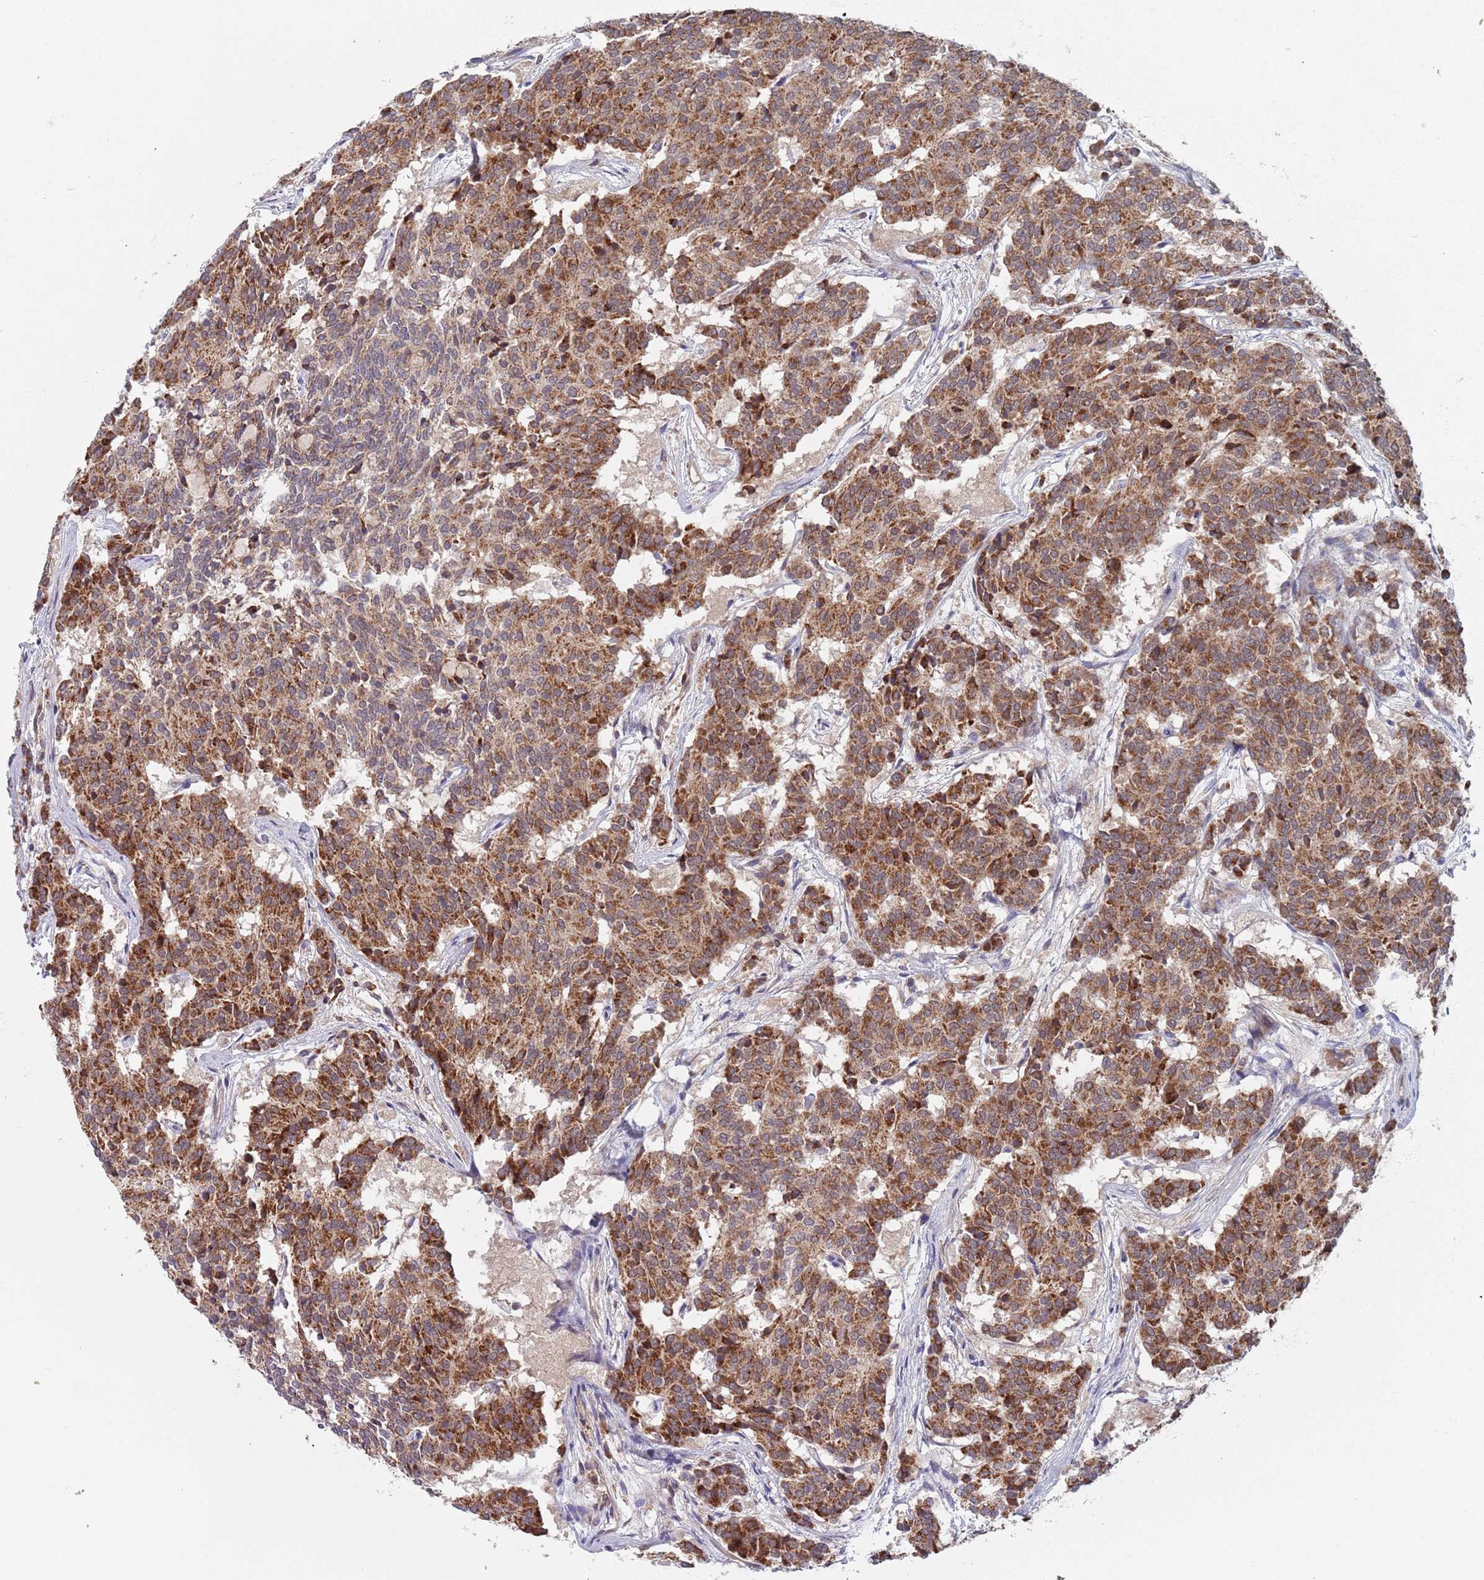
{"staining": {"intensity": "strong", "quantity": ">75%", "location": "cytoplasmic/membranous"}, "tissue": "carcinoid", "cell_type": "Tumor cells", "image_type": "cancer", "snomed": [{"axis": "morphology", "description": "Carcinoid, malignant, NOS"}, {"axis": "topography", "description": "Pancreas"}], "caption": "An IHC micrograph of tumor tissue is shown. Protein staining in brown highlights strong cytoplasmic/membranous positivity in malignant carcinoid within tumor cells. Nuclei are stained in blue.", "gene": "ZNF140", "patient": {"sex": "female", "age": 54}}